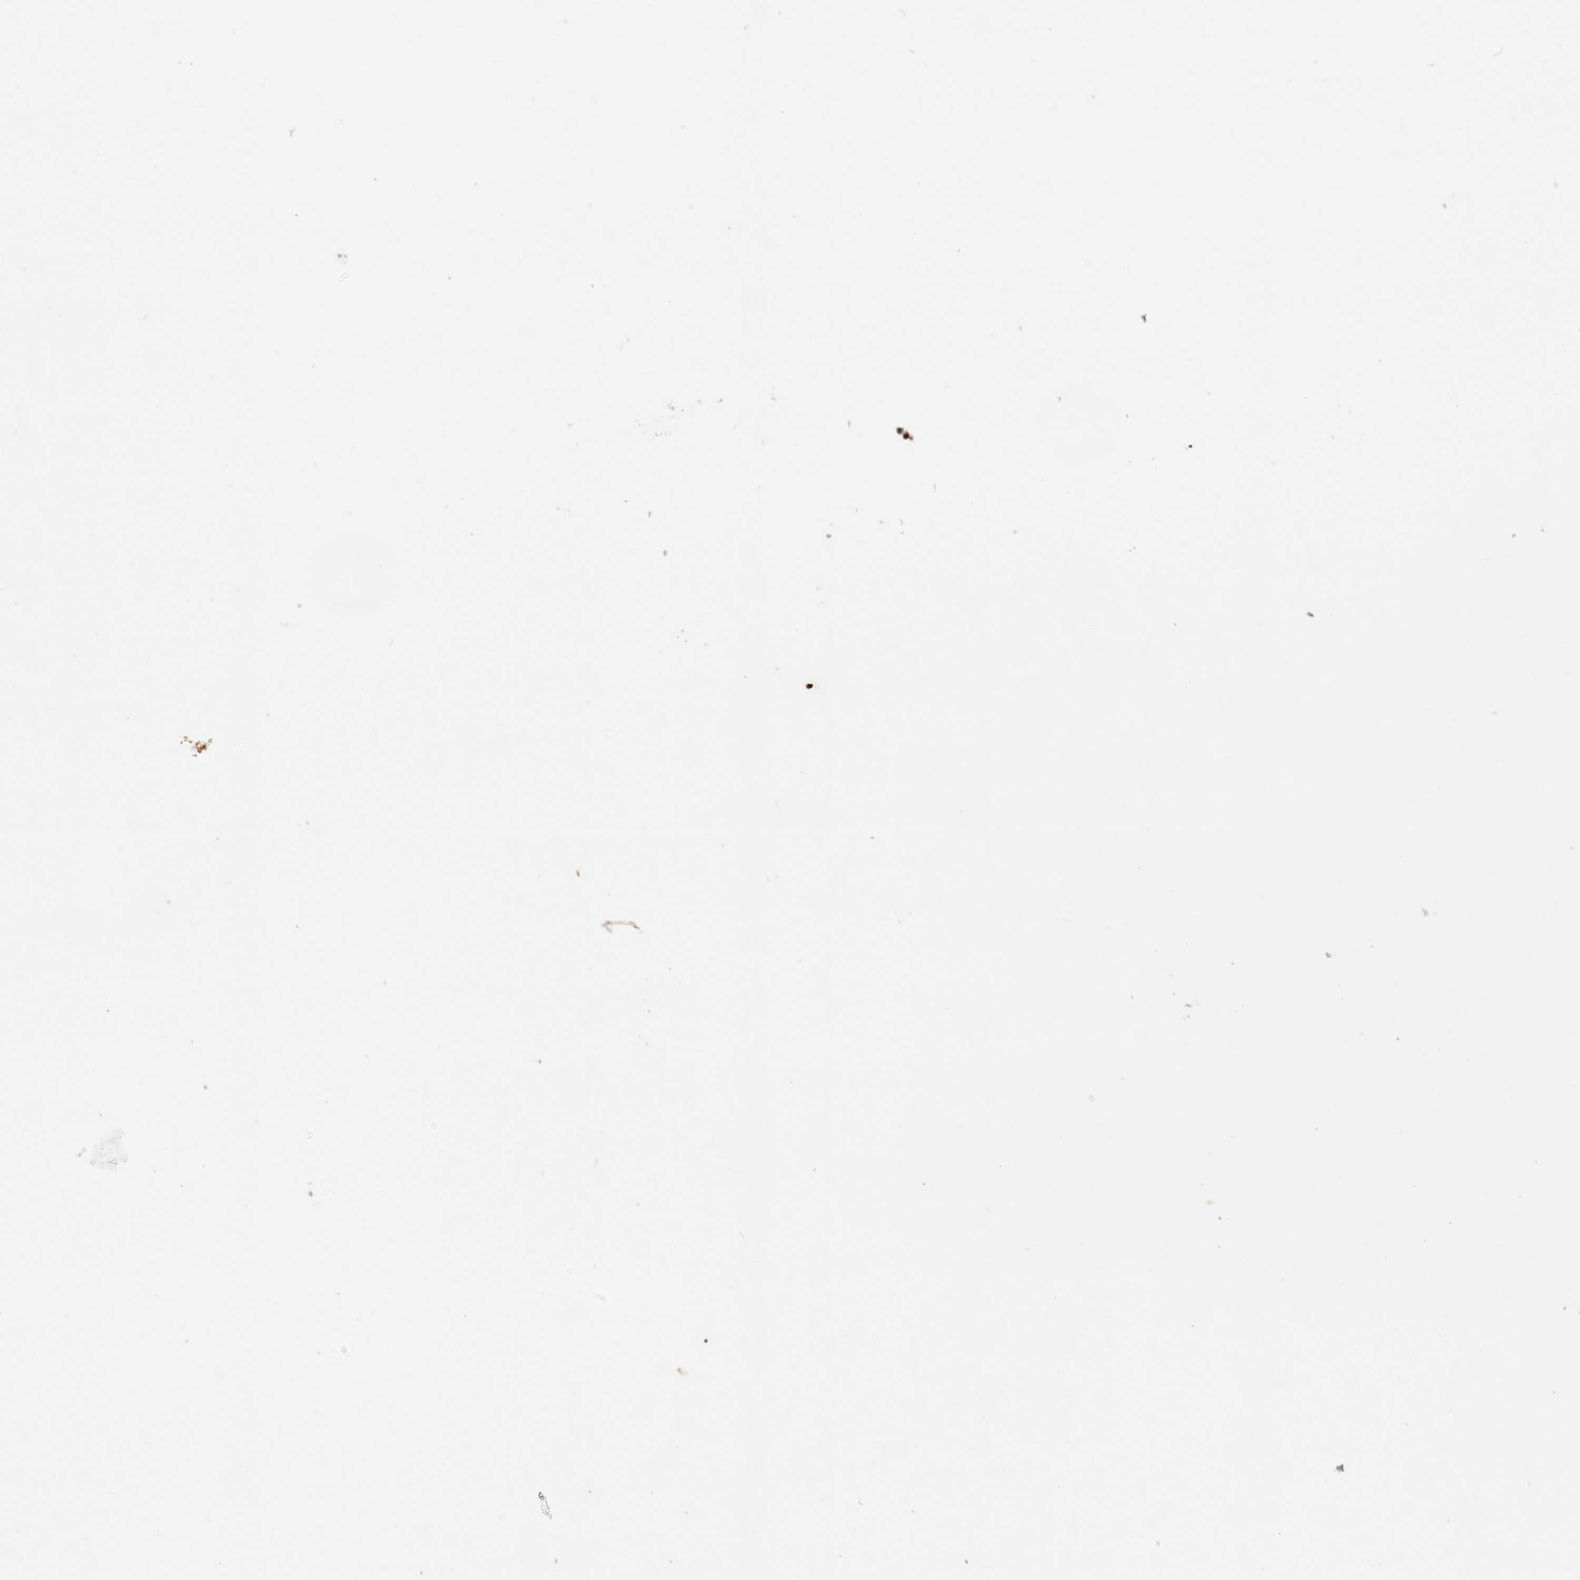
{"staining": {"intensity": "strong", "quantity": ">75%", "location": "nuclear"}, "tissue": "nasopharynx", "cell_type": "Respiratory epithelial cells", "image_type": "normal", "snomed": [{"axis": "morphology", "description": "Normal tissue, NOS"}, {"axis": "topography", "description": "Nasopharynx"}], "caption": "This histopathology image displays immunohistochemistry staining of normal human nasopharynx, with high strong nuclear staining in approximately >75% of respiratory epithelial cells.", "gene": "CBLL1", "patient": {"sex": "female", "age": 39}}